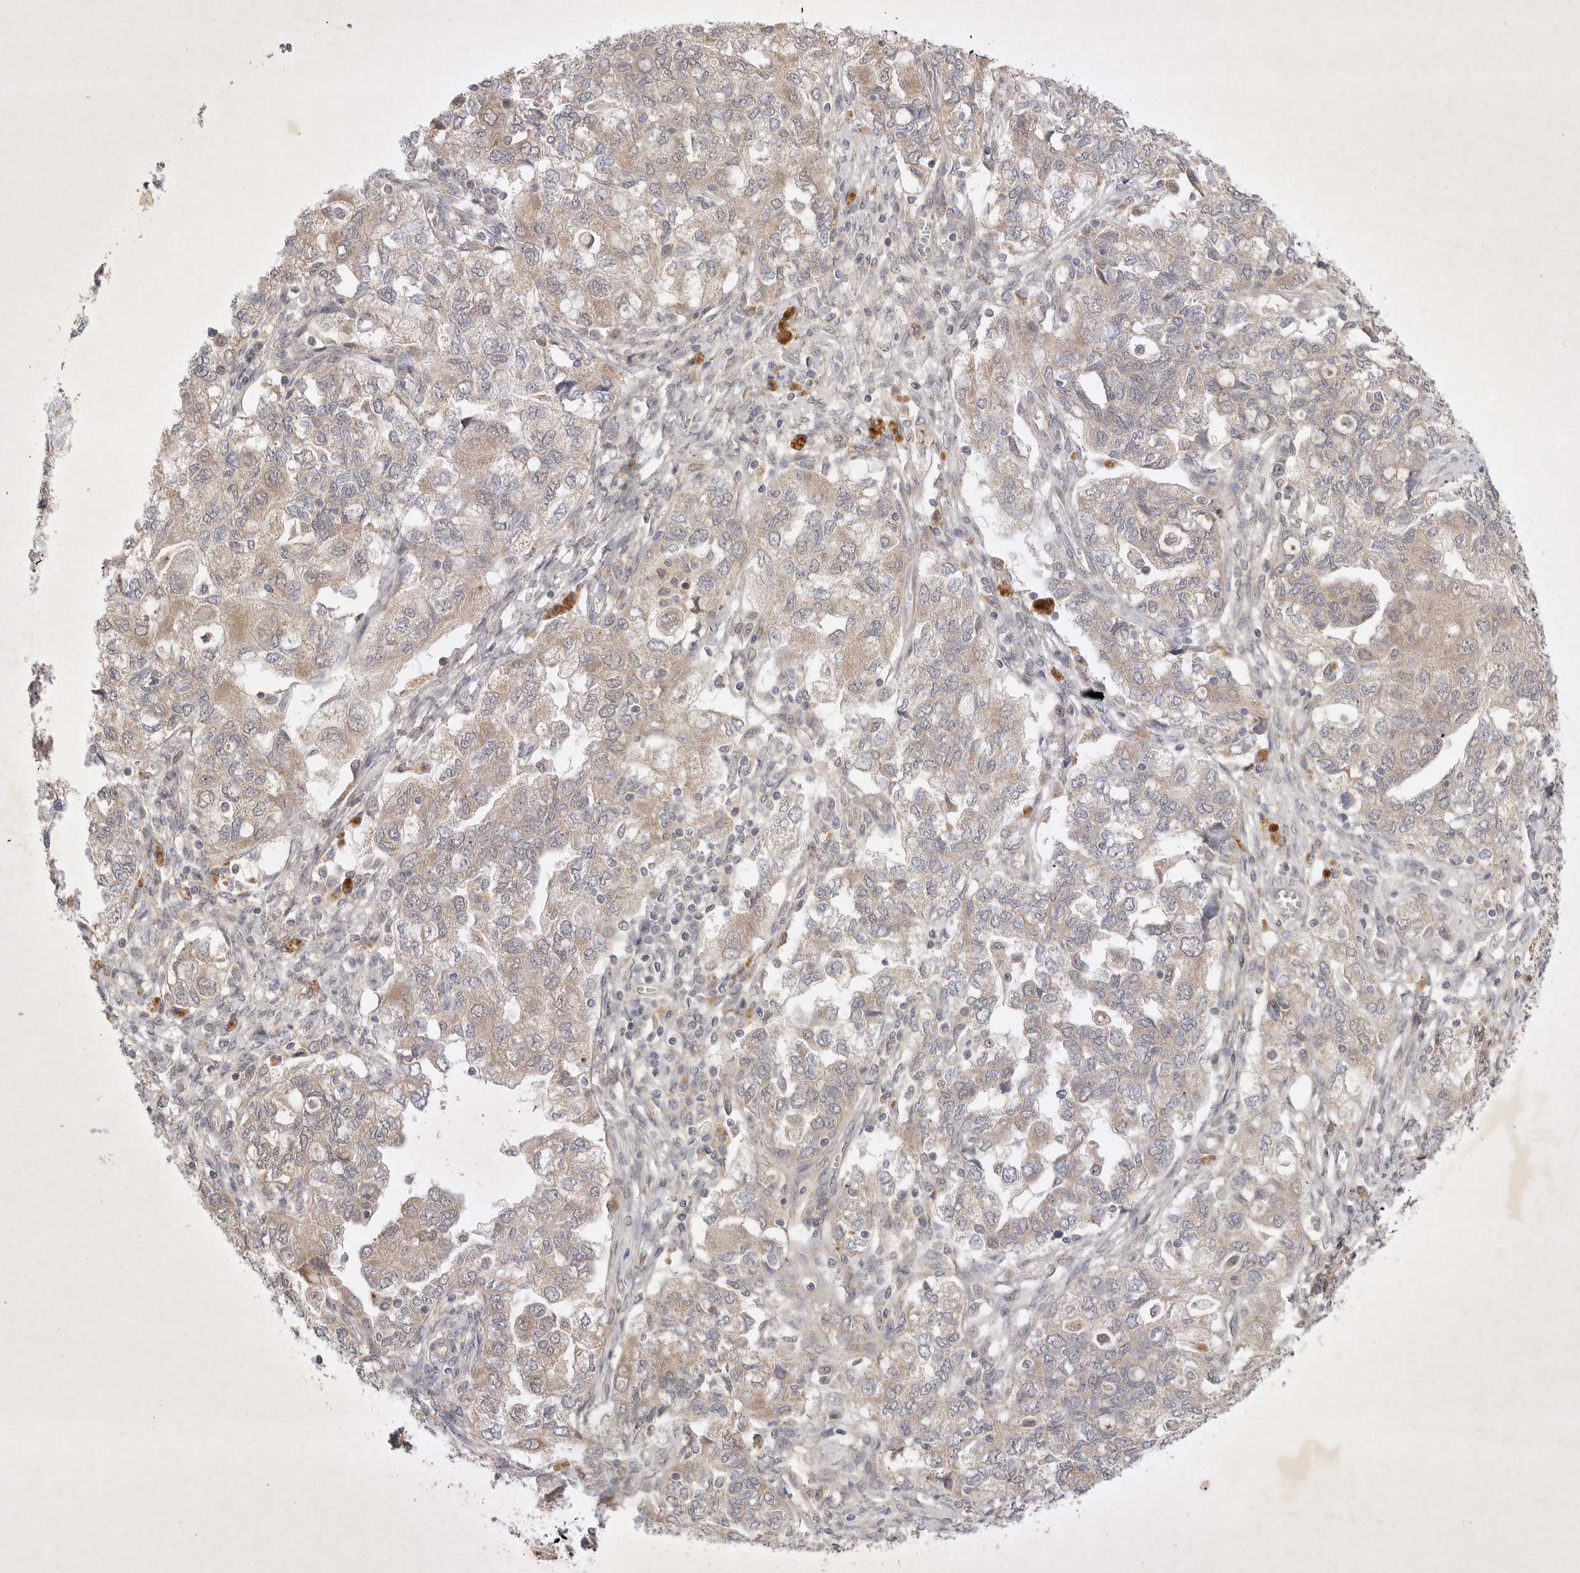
{"staining": {"intensity": "weak", "quantity": "25%-75%", "location": "cytoplasmic/membranous"}, "tissue": "ovarian cancer", "cell_type": "Tumor cells", "image_type": "cancer", "snomed": [{"axis": "morphology", "description": "Carcinoma, NOS"}, {"axis": "morphology", "description": "Cystadenocarcinoma, serous, NOS"}, {"axis": "topography", "description": "Ovary"}], "caption": "Immunohistochemical staining of ovarian cancer demonstrates weak cytoplasmic/membranous protein positivity in approximately 25%-75% of tumor cells. The protein of interest is stained brown, and the nuclei are stained in blue (DAB IHC with brightfield microscopy, high magnification).", "gene": "PTPDC1", "patient": {"sex": "female", "age": 69}}